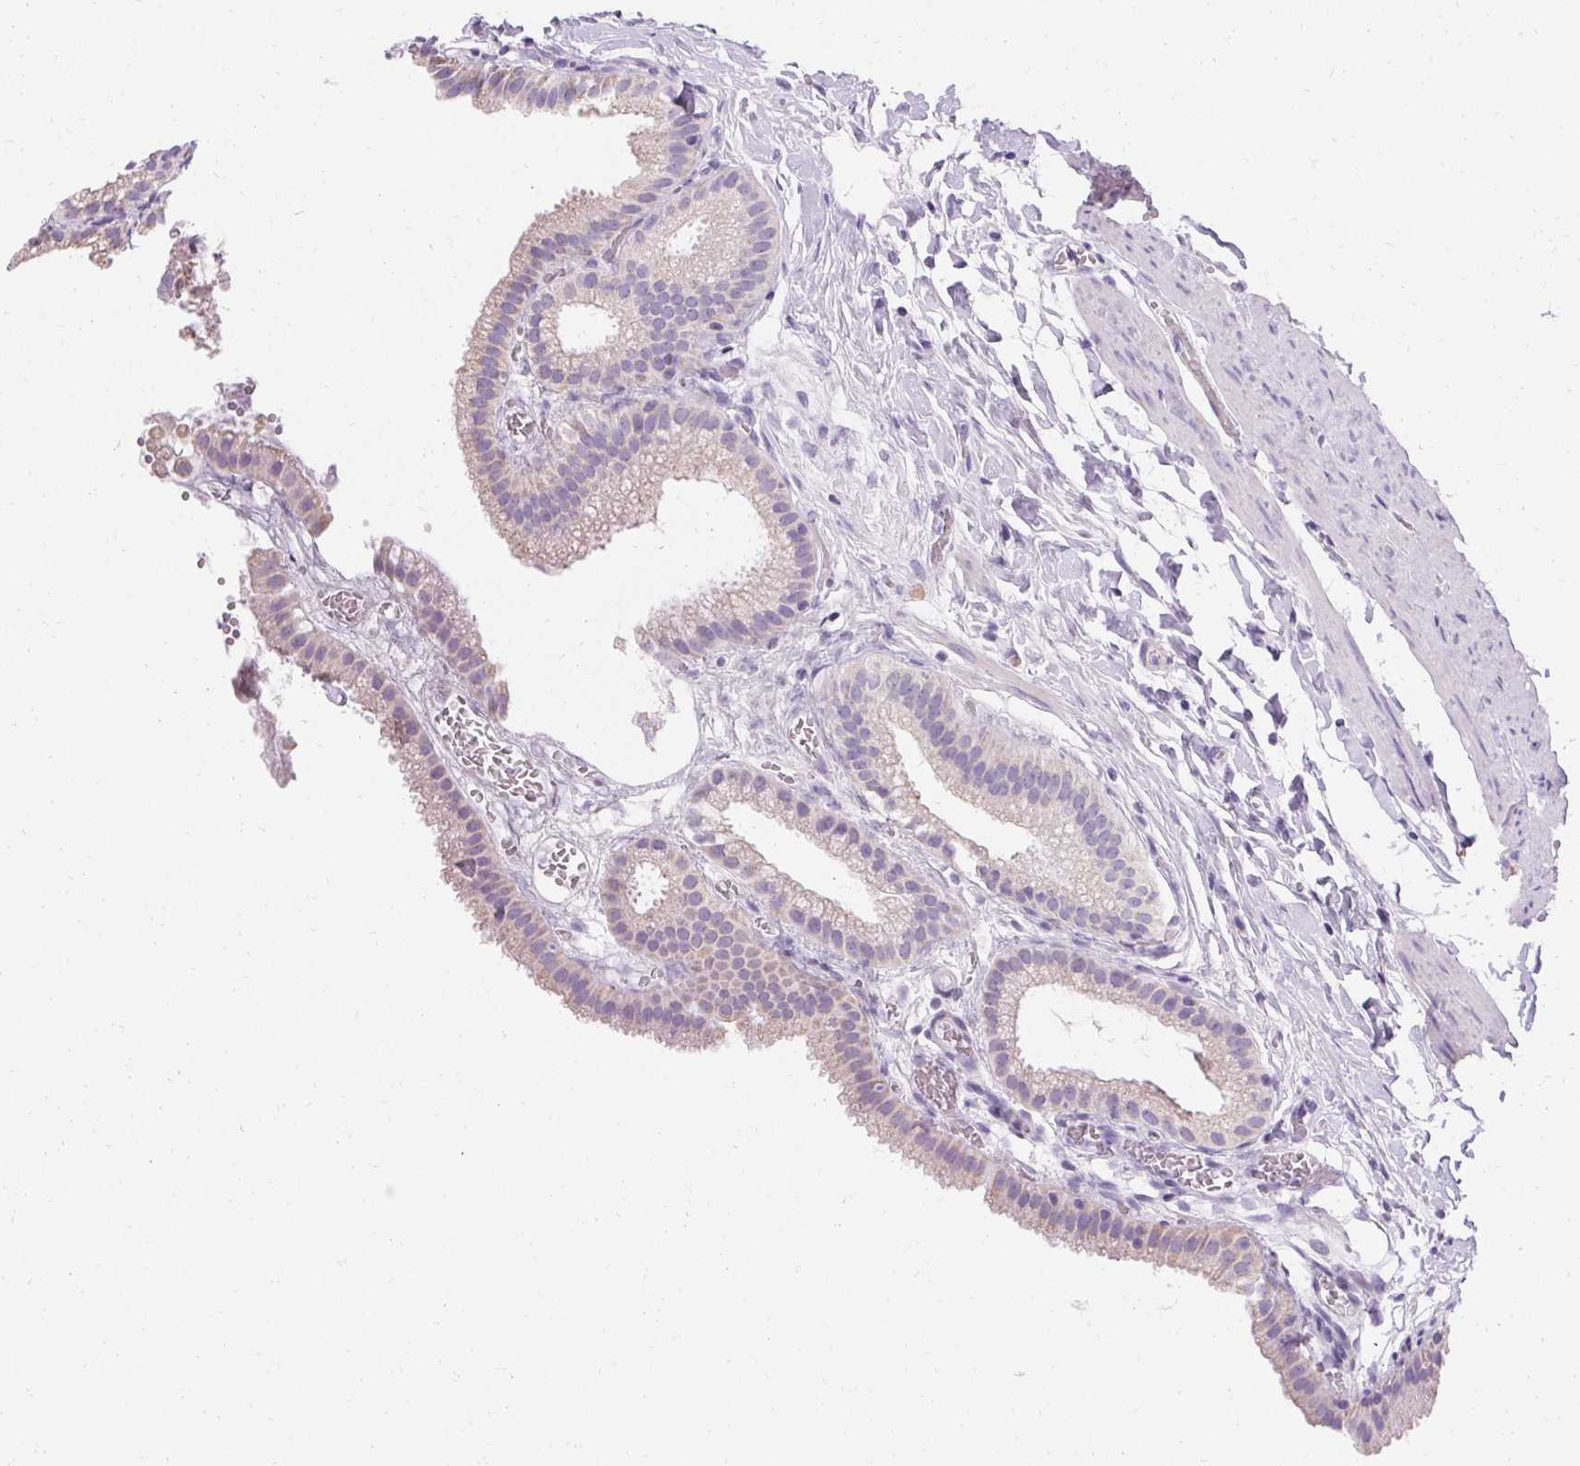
{"staining": {"intensity": "weak", "quantity": "25%-75%", "location": "cytoplasmic/membranous"}, "tissue": "gallbladder", "cell_type": "Glandular cells", "image_type": "normal", "snomed": [{"axis": "morphology", "description": "Normal tissue, NOS"}, {"axis": "topography", "description": "Gallbladder"}], "caption": "Benign gallbladder was stained to show a protein in brown. There is low levels of weak cytoplasmic/membranous staining in about 25%-75% of glandular cells. (DAB (3,3'-diaminobenzidine) IHC with brightfield microscopy, high magnification).", "gene": "ASGR2", "patient": {"sex": "female", "age": 63}}